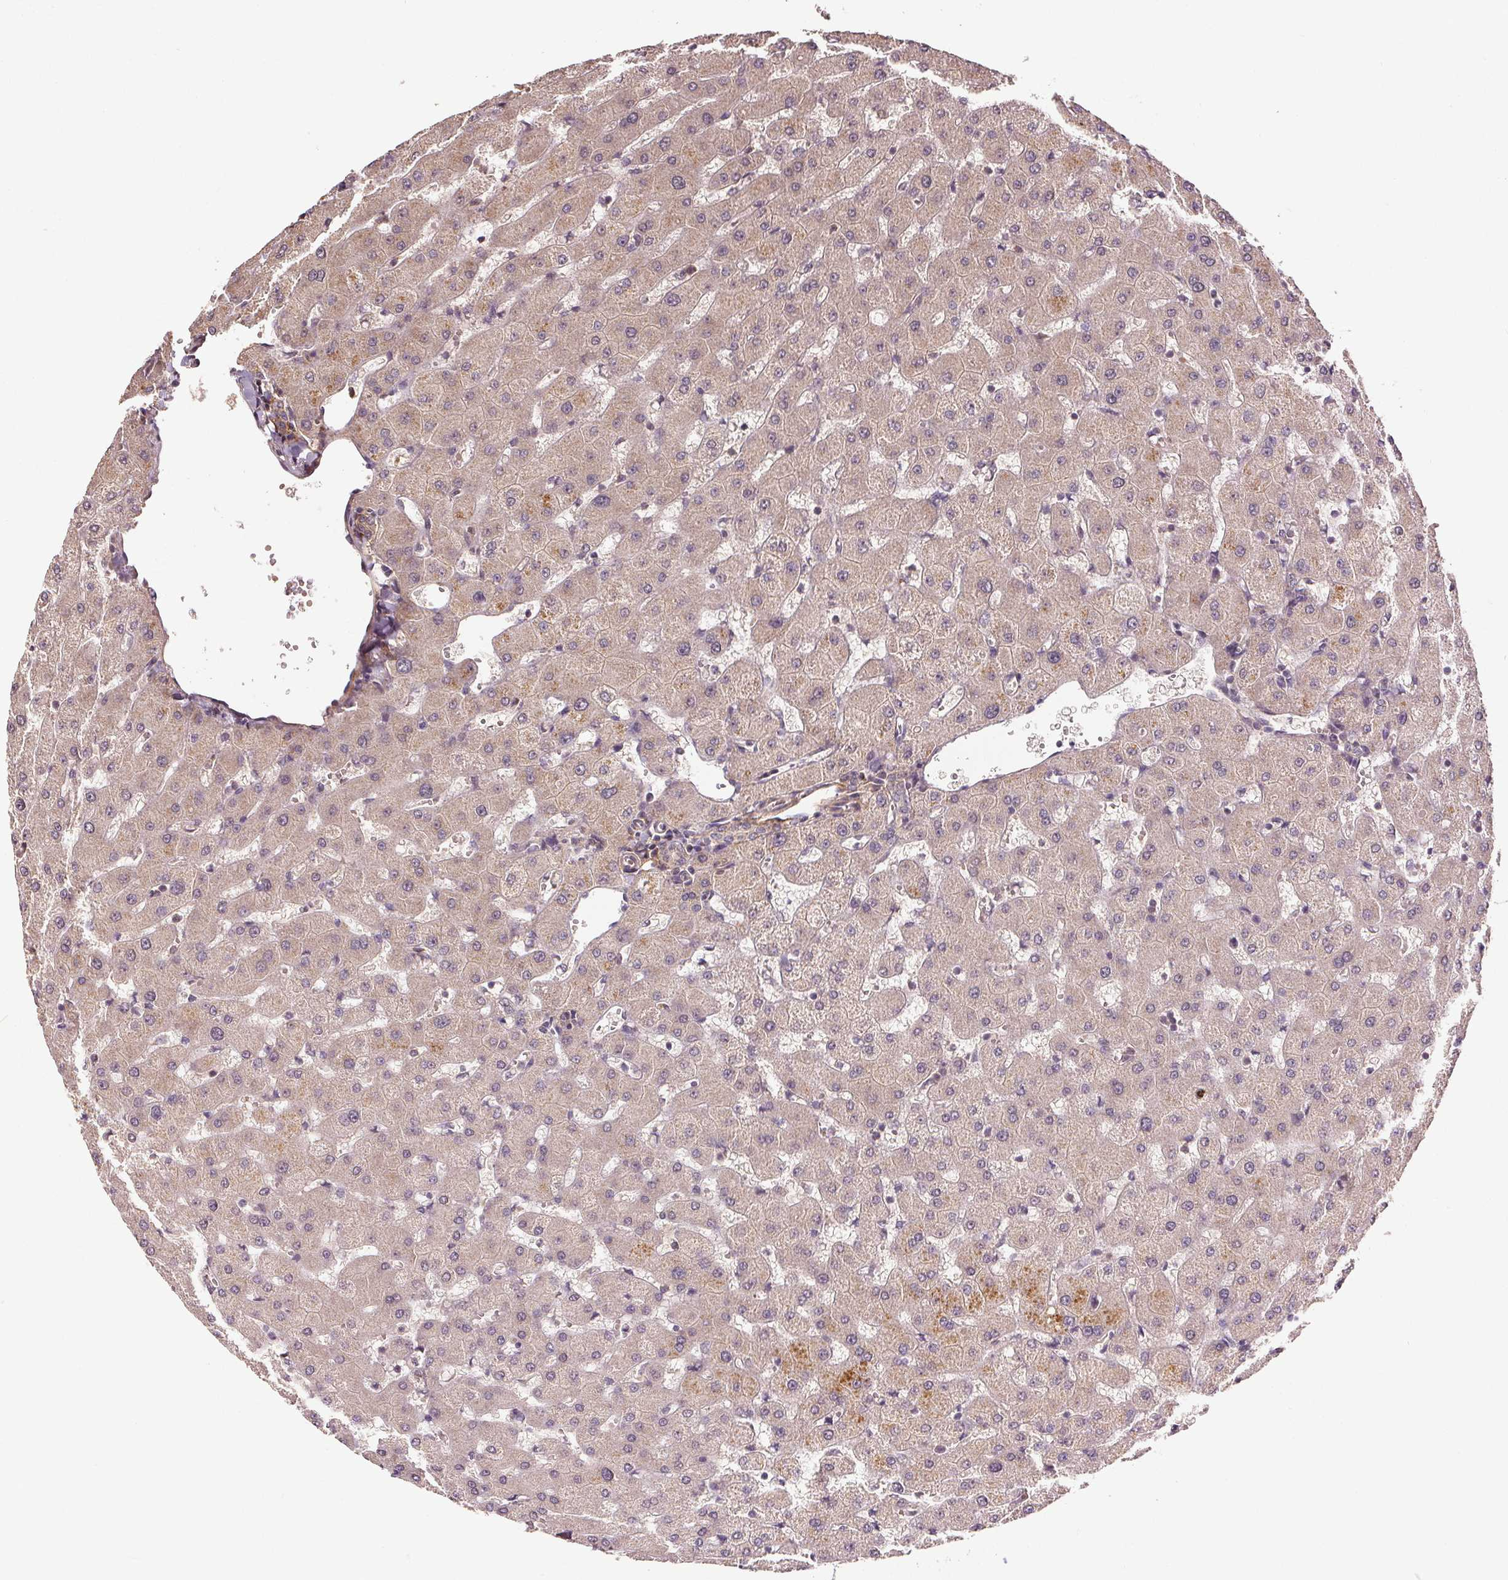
{"staining": {"intensity": "negative", "quantity": "none", "location": "none"}, "tissue": "liver", "cell_type": "Cholangiocytes", "image_type": "normal", "snomed": [{"axis": "morphology", "description": "Normal tissue, NOS"}, {"axis": "topography", "description": "Liver"}], "caption": "High magnification brightfield microscopy of unremarkable liver stained with DAB (3,3'-diaminobenzidine) (brown) and counterstained with hematoxylin (blue): cholangiocytes show no significant expression.", "gene": "EPHB3", "patient": {"sex": "female", "age": 63}}